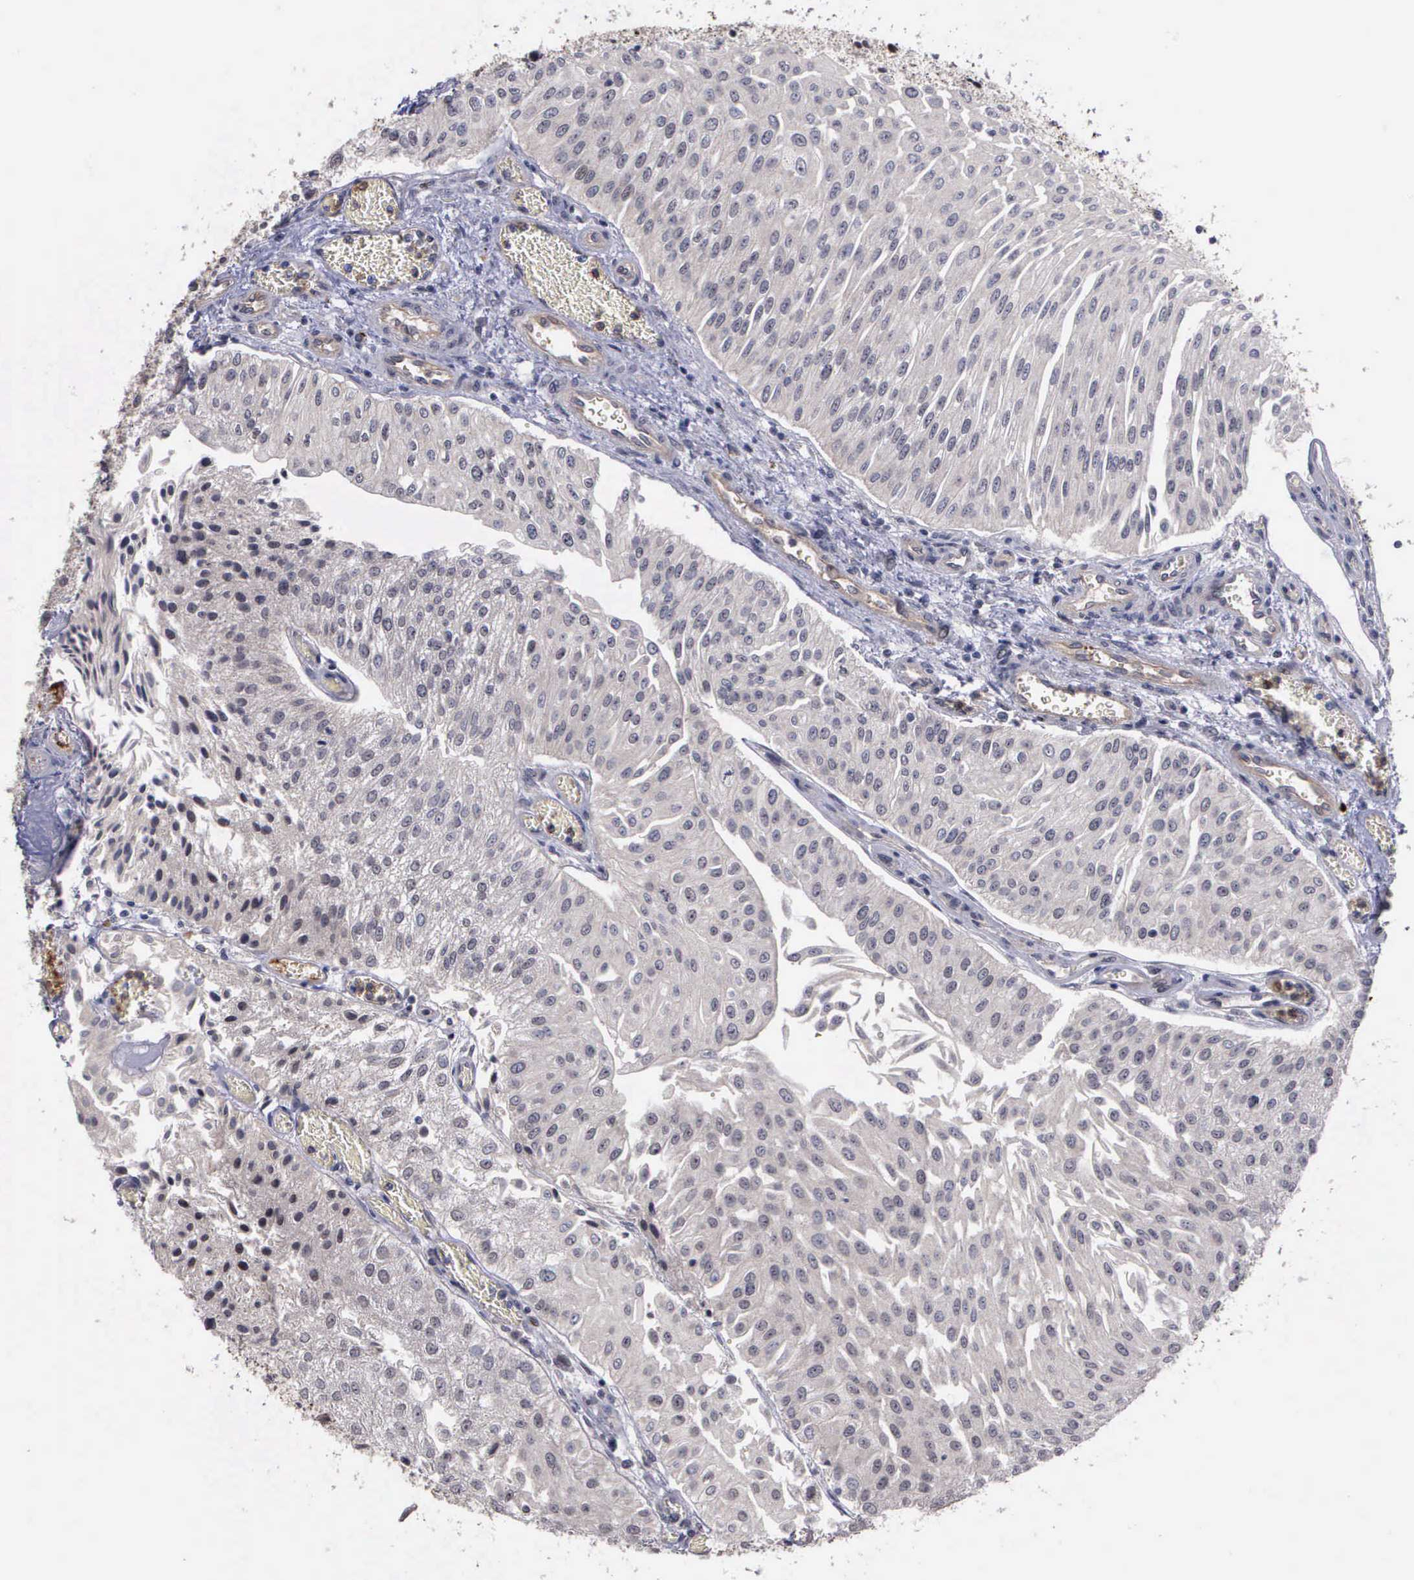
{"staining": {"intensity": "negative", "quantity": "none", "location": "none"}, "tissue": "urothelial cancer", "cell_type": "Tumor cells", "image_type": "cancer", "snomed": [{"axis": "morphology", "description": "Urothelial carcinoma, Low grade"}, {"axis": "topography", "description": "Urinary bladder"}], "caption": "This image is of low-grade urothelial carcinoma stained with IHC to label a protein in brown with the nuclei are counter-stained blue. There is no expression in tumor cells.", "gene": "MAP3K9", "patient": {"sex": "male", "age": 86}}